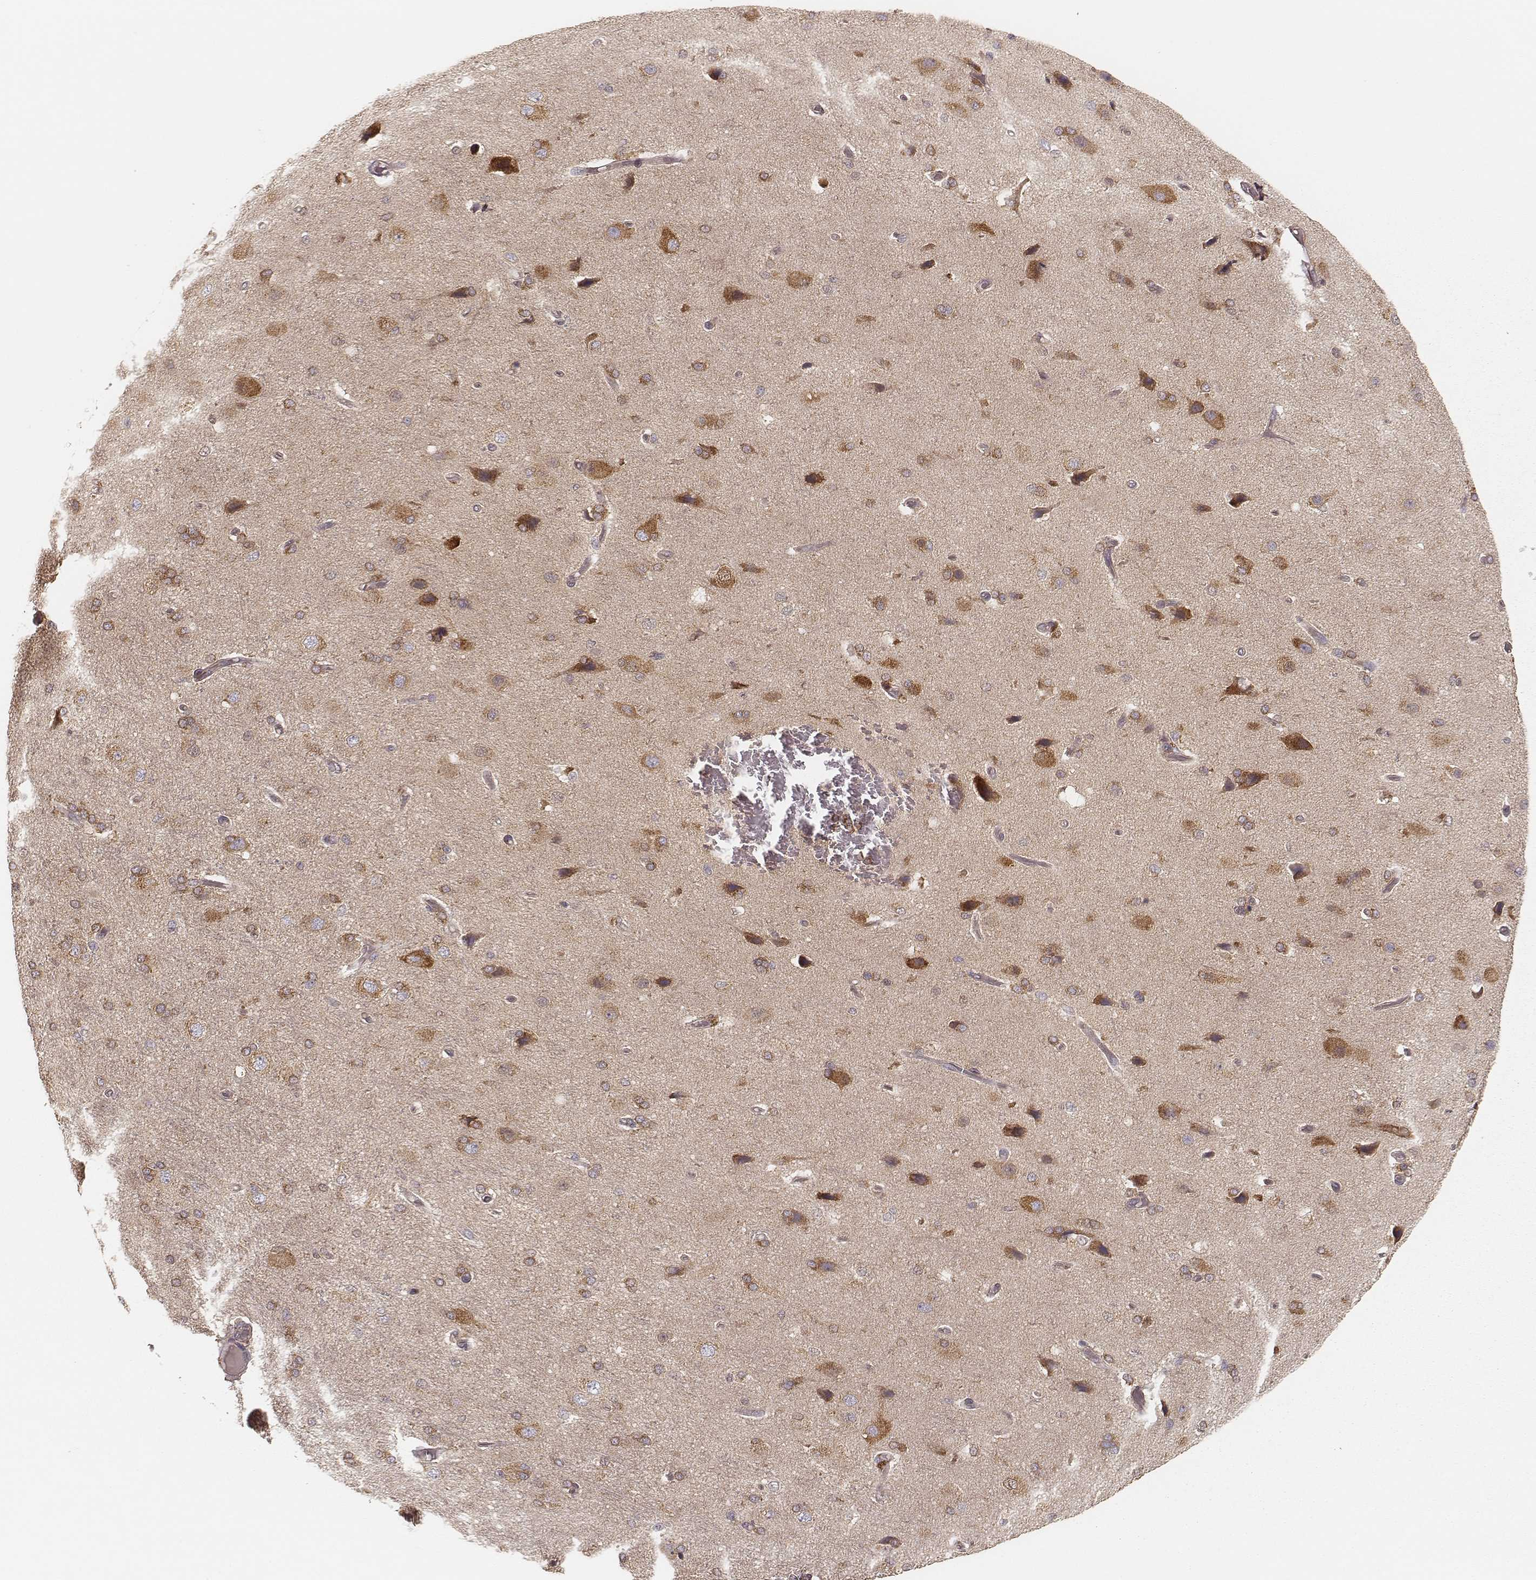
{"staining": {"intensity": "negative", "quantity": "none", "location": "none"}, "tissue": "cerebral cortex", "cell_type": "Endothelial cells", "image_type": "normal", "snomed": [{"axis": "morphology", "description": "Normal tissue, NOS"}, {"axis": "morphology", "description": "Glioma, malignant, High grade"}, {"axis": "topography", "description": "Cerebral cortex"}], "caption": "The micrograph demonstrates no significant staining in endothelial cells of cerebral cortex. The staining was performed using DAB (3,3'-diaminobenzidine) to visualize the protein expression in brown, while the nuclei were stained in blue with hematoxylin (Magnification: 20x).", "gene": "CARS1", "patient": {"sex": "male", "age": 77}}